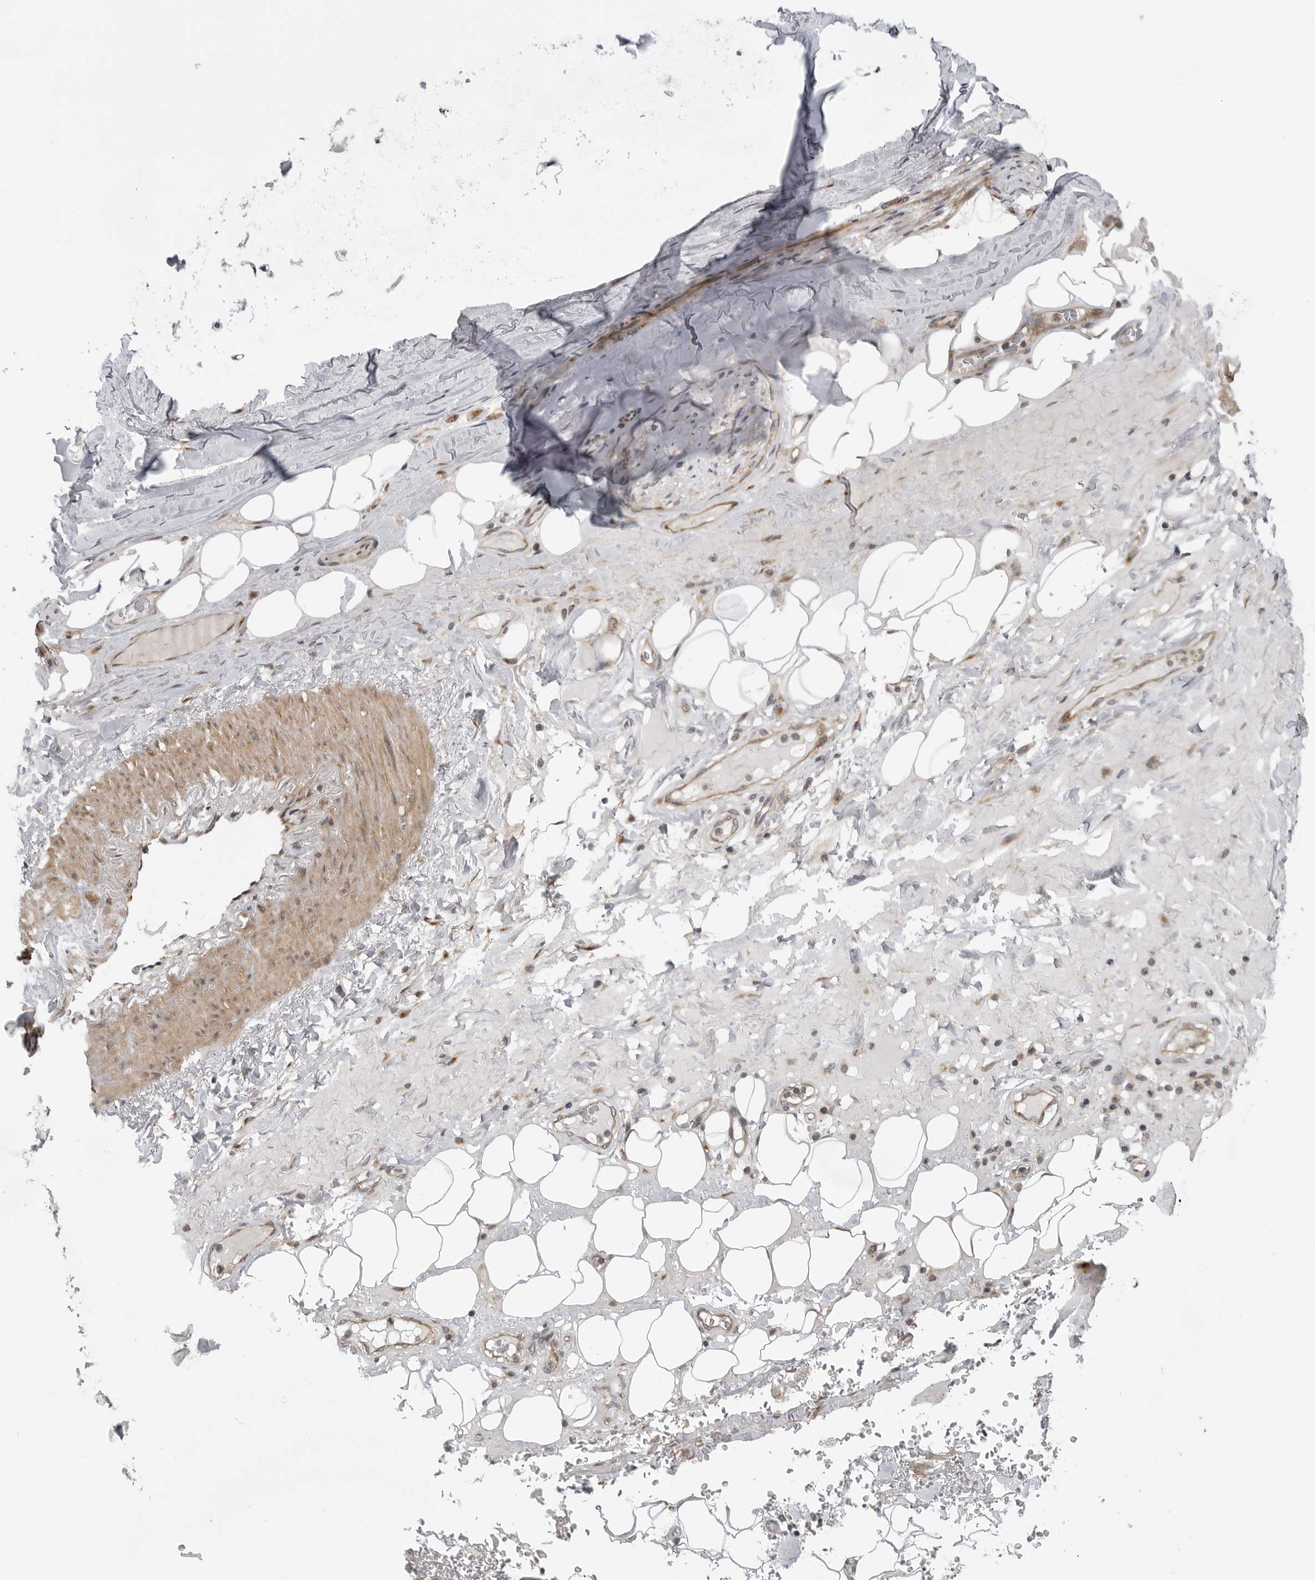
{"staining": {"intensity": "moderate", "quantity": ">75%", "location": "cytoplasmic/membranous"}, "tissue": "adipose tissue", "cell_type": "Adipocytes", "image_type": "normal", "snomed": [{"axis": "morphology", "description": "Normal tissue, NOS"}, {"axis": "topography", "description": "Cartilage tissue"}], "caption": "The micrograph demonstrates staining of benign adipose tissue, revealing moderate cytoplasmic/membranous protein staining (brown color) within adipocytes.", "gene": "LRRC45", "patient": {"sex": "female", "age": 63}}